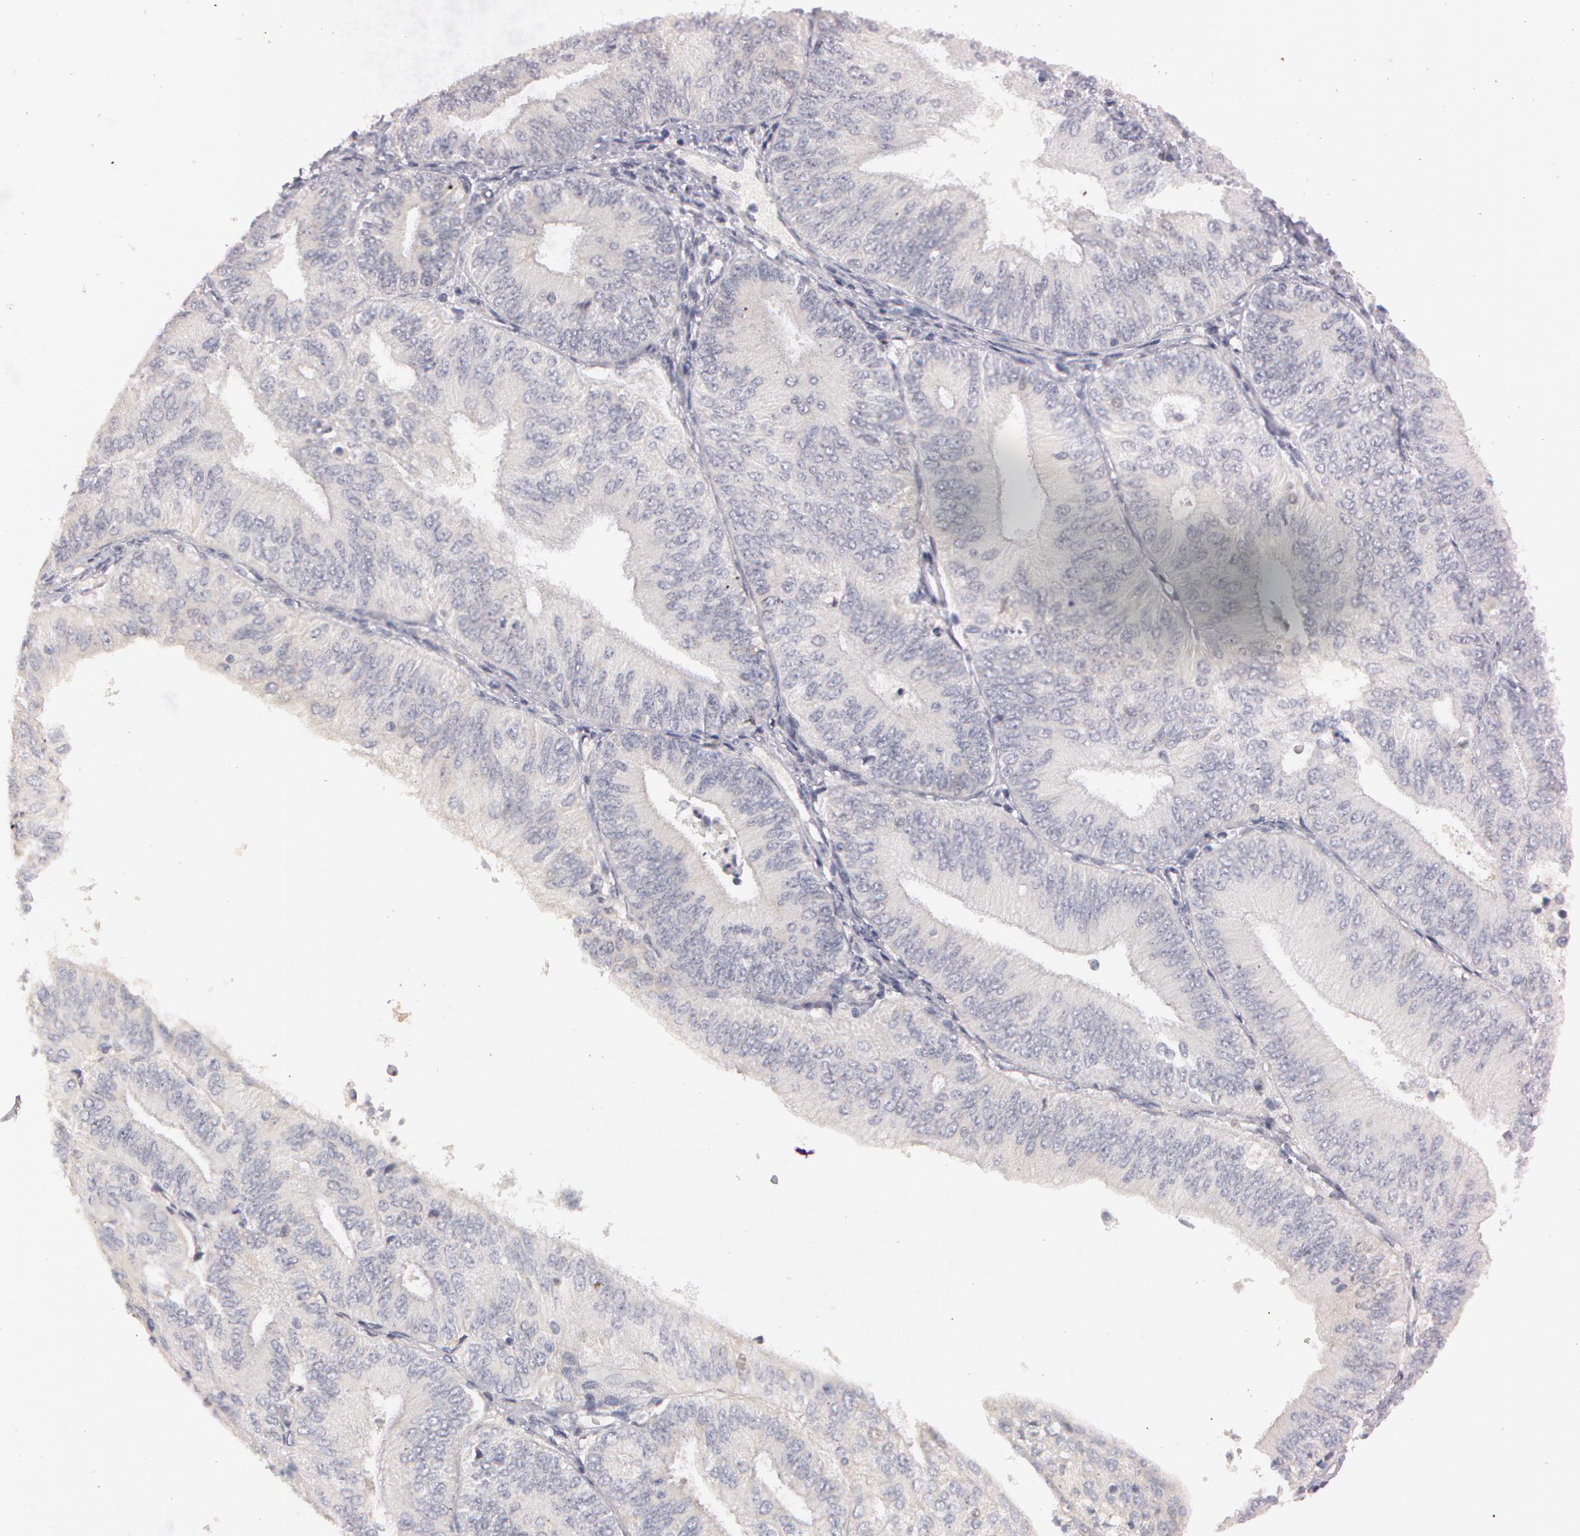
{"staining": {"intensity": "negative", "quantity": "none", "location": "none"}, "tissue": "endometrial cancer", "cell_type": "Tumor cells", "image_type": "cancer", "snomed": [{"axis": "morphology", "description": "Adenocarcinoma, NOS"}, {"axis": "topography", "description": "Endometrium"}], "caption": "This is an immunohistochemistry (IHC) micrograph of human endometrial cancer. There is no positivity in tumor cells.", "gene": "MXRA5", "patient": {"sex": "female", "age": 55}}